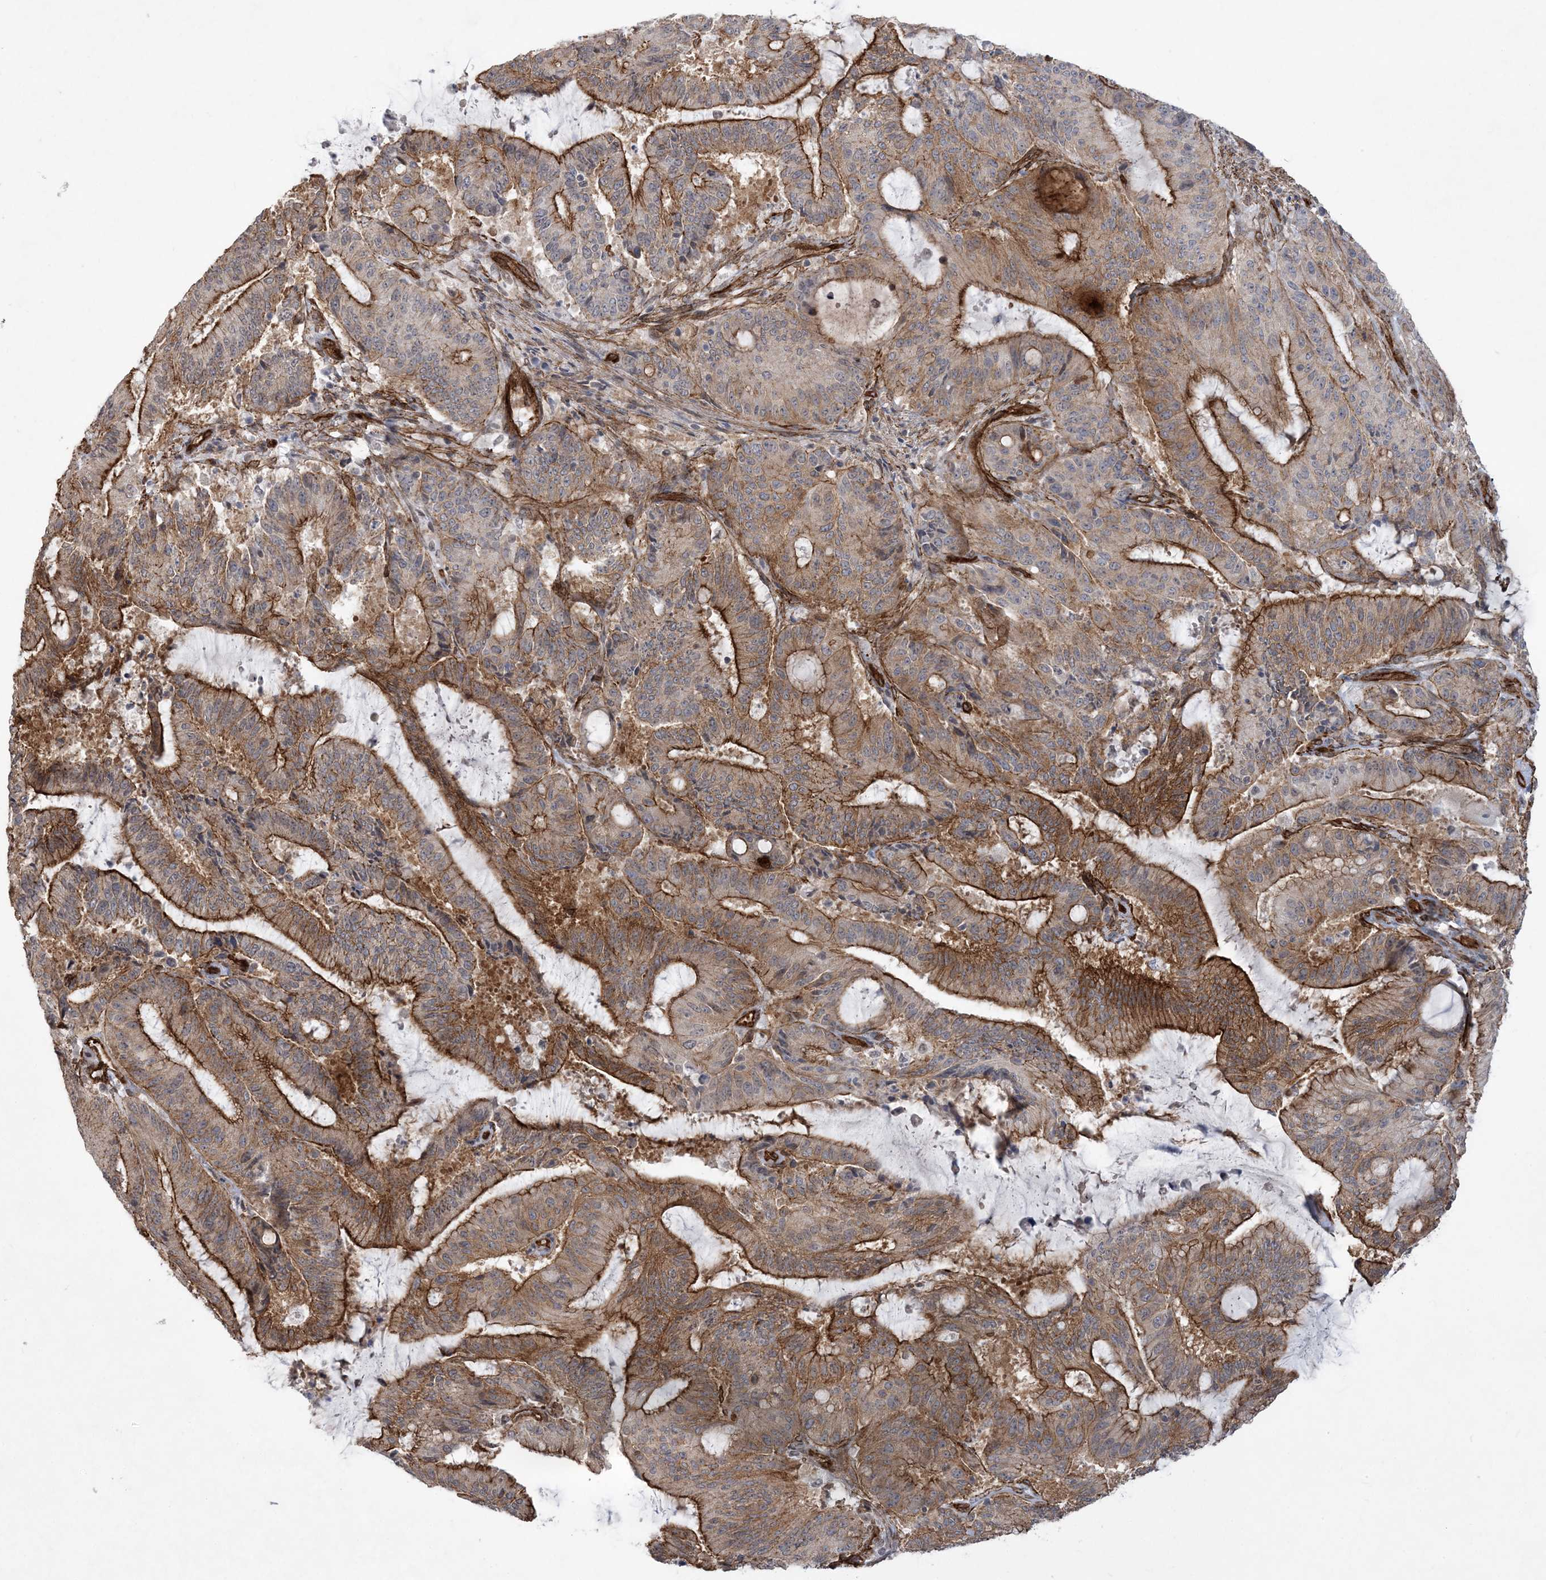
{"staining": {"intensity": "strong", "quantity": "25%-75%", "location": "cytoplasmic/membranous"}, "tissue": "liver cancer", "cell_type": "Tumor cells", "image_type": "cancer", "snomed": [{"axis": "morphology", "description": "Normal tissue, NOS"}, {"axis": "morphology", "description": "Cholangiocarcinoma"}, {"axis": "topography", "description": "Liver"}, {"axis": "topography", "description": "Peripheral nerve tissue"}], "caption": "Strong cytoplasmic/membranous protein expression is identified in approximately 25%-75% of tumor cells in liver cancer (cholangiocarcinoma). (Stains: DAB in brown, nuclei in blue, Microscopy: brightfield microscopy at high magnification).", "gene": "RAI14", "patient": {"sex": "female", "age": 73}}